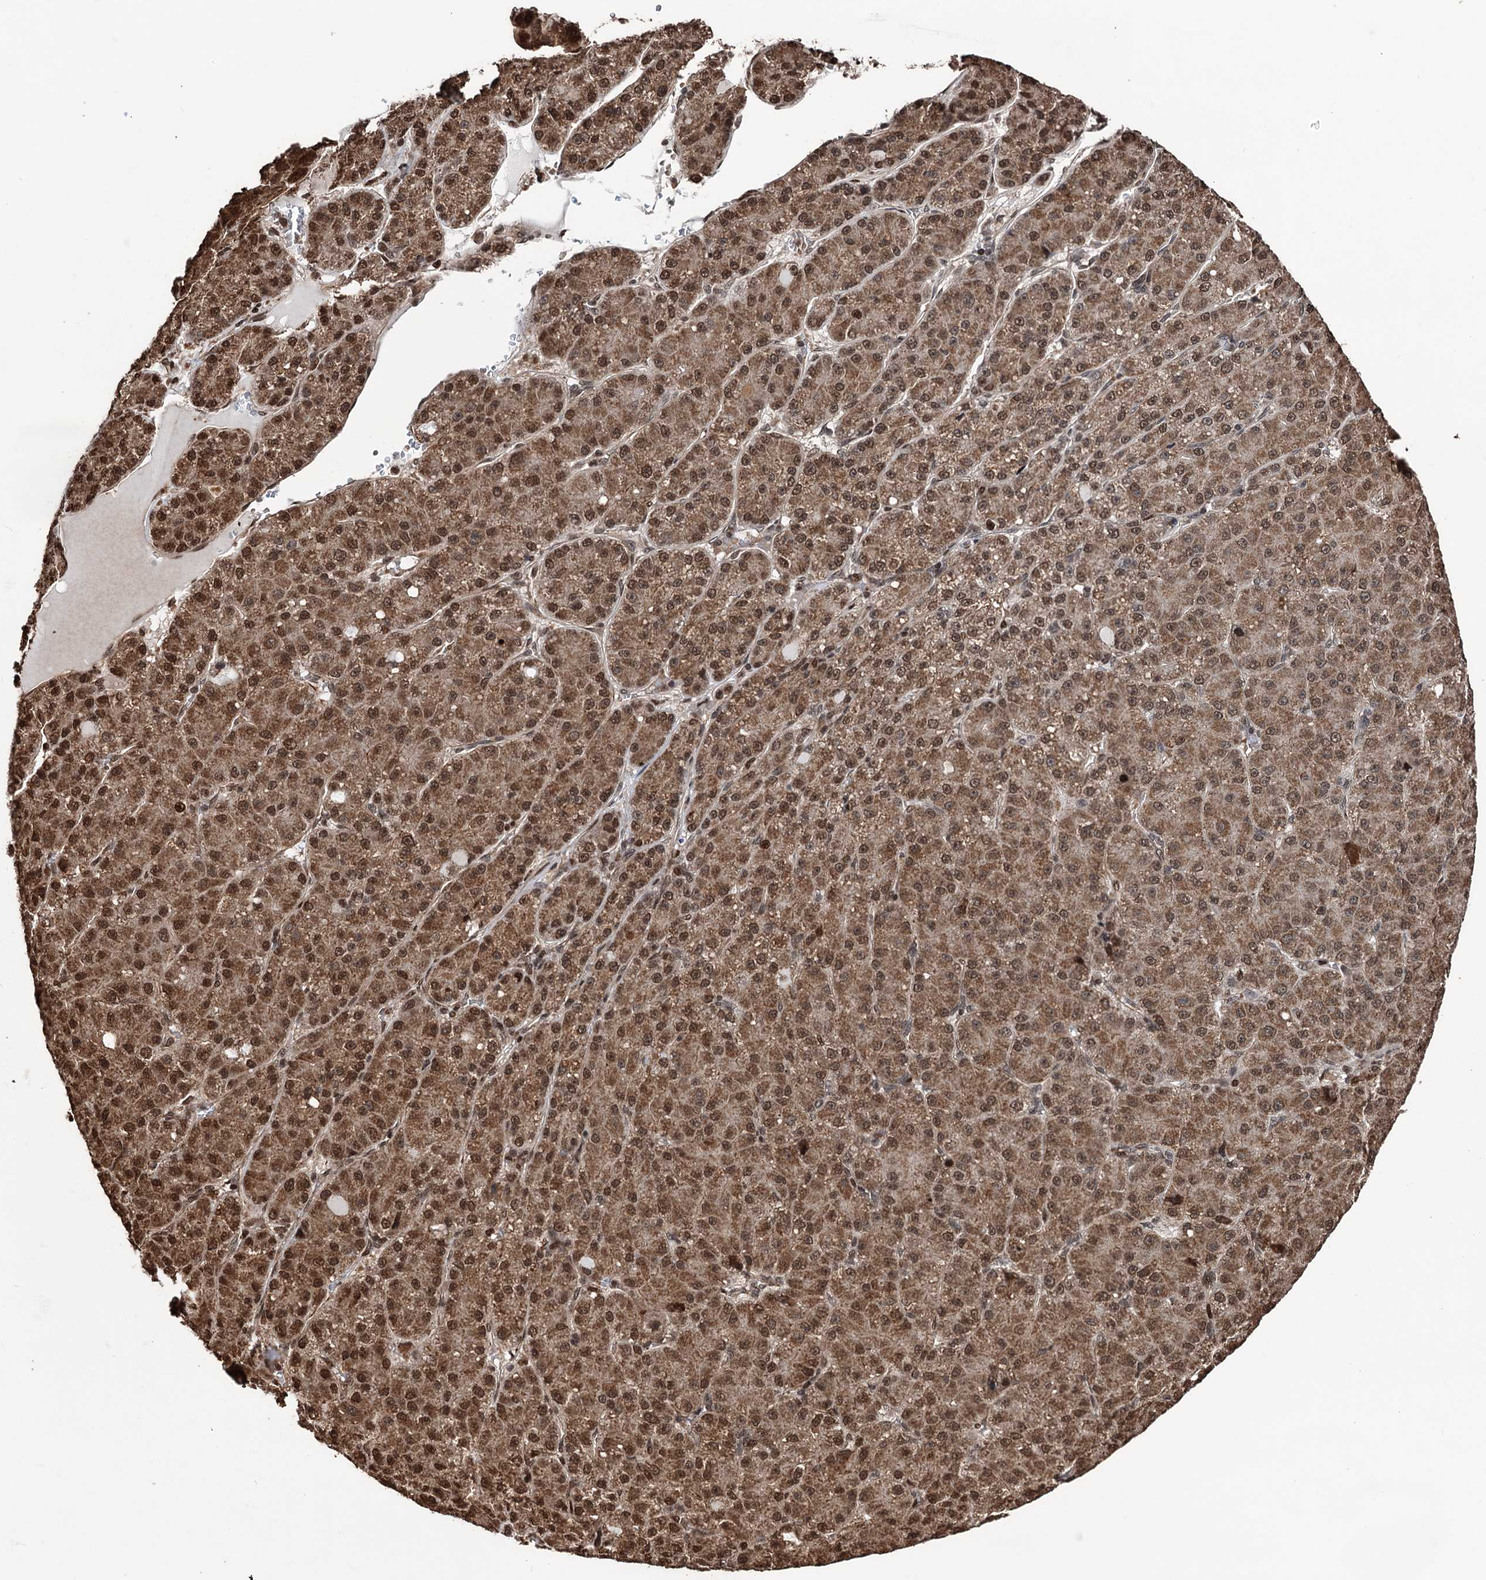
{"staining": {"intensity": "moderate", "quantity": ">75%", "location": "cytoplasmic/membranous,nuclear"}, "tissue": "liver cancer", "cell_type": "Tumor cells", "image_type": "cancer", "snomed": [{"axis": "morphology", "description": "Carcinoma, Hepatocellular, NOS"}, {"axis": "topography", "description": "Liver"}], "caption": "Approximately >75% of tumor cells in hepatocellular carcinoma (liver) demonstrate moderate cytoplasmic/membranous and nuclear protein expression as visualized by brown immunohistochemical staining.", "gene": "EYA4", "patient": {"sex": "male", "age": 67}}